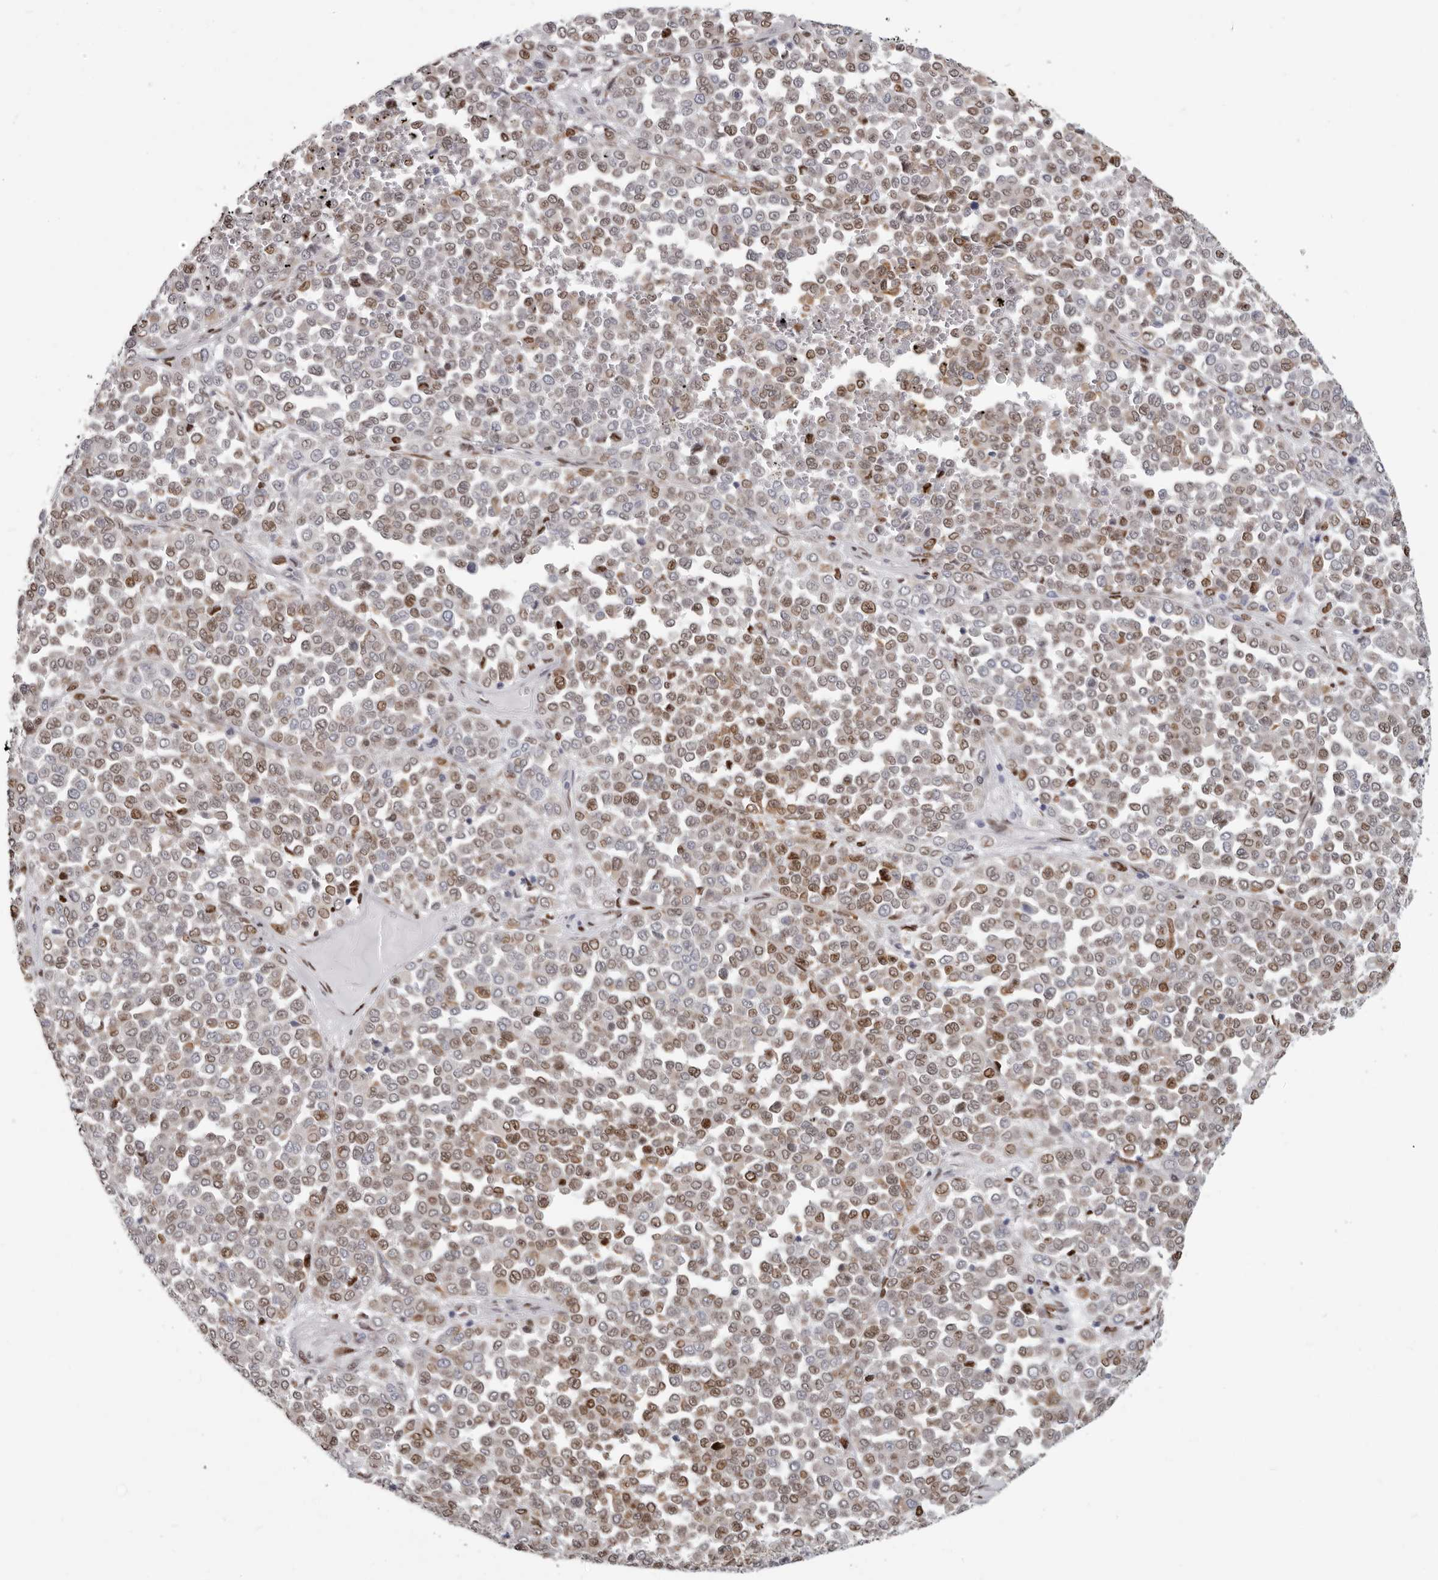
{"staining": {"intensity": "moderate", "quantity": ">75%", "location": "nuclear"}, "tissue": "melanoma", "cell_type": "Tumor cells", "image_type": "cancer", "snomed": [{"axis": "morphology", "description": "Malignant melanoma, Metastatic site"}, {"axis": "topography", "description": "Pancreas"}], "caption": "The immunohistochemical stain labels moderate nuclear expression in tumor cells of malignant melanoma (metastatic site) tissue.", "gene": "SRP19", "patient": {"sex": "female", "age": 30}}